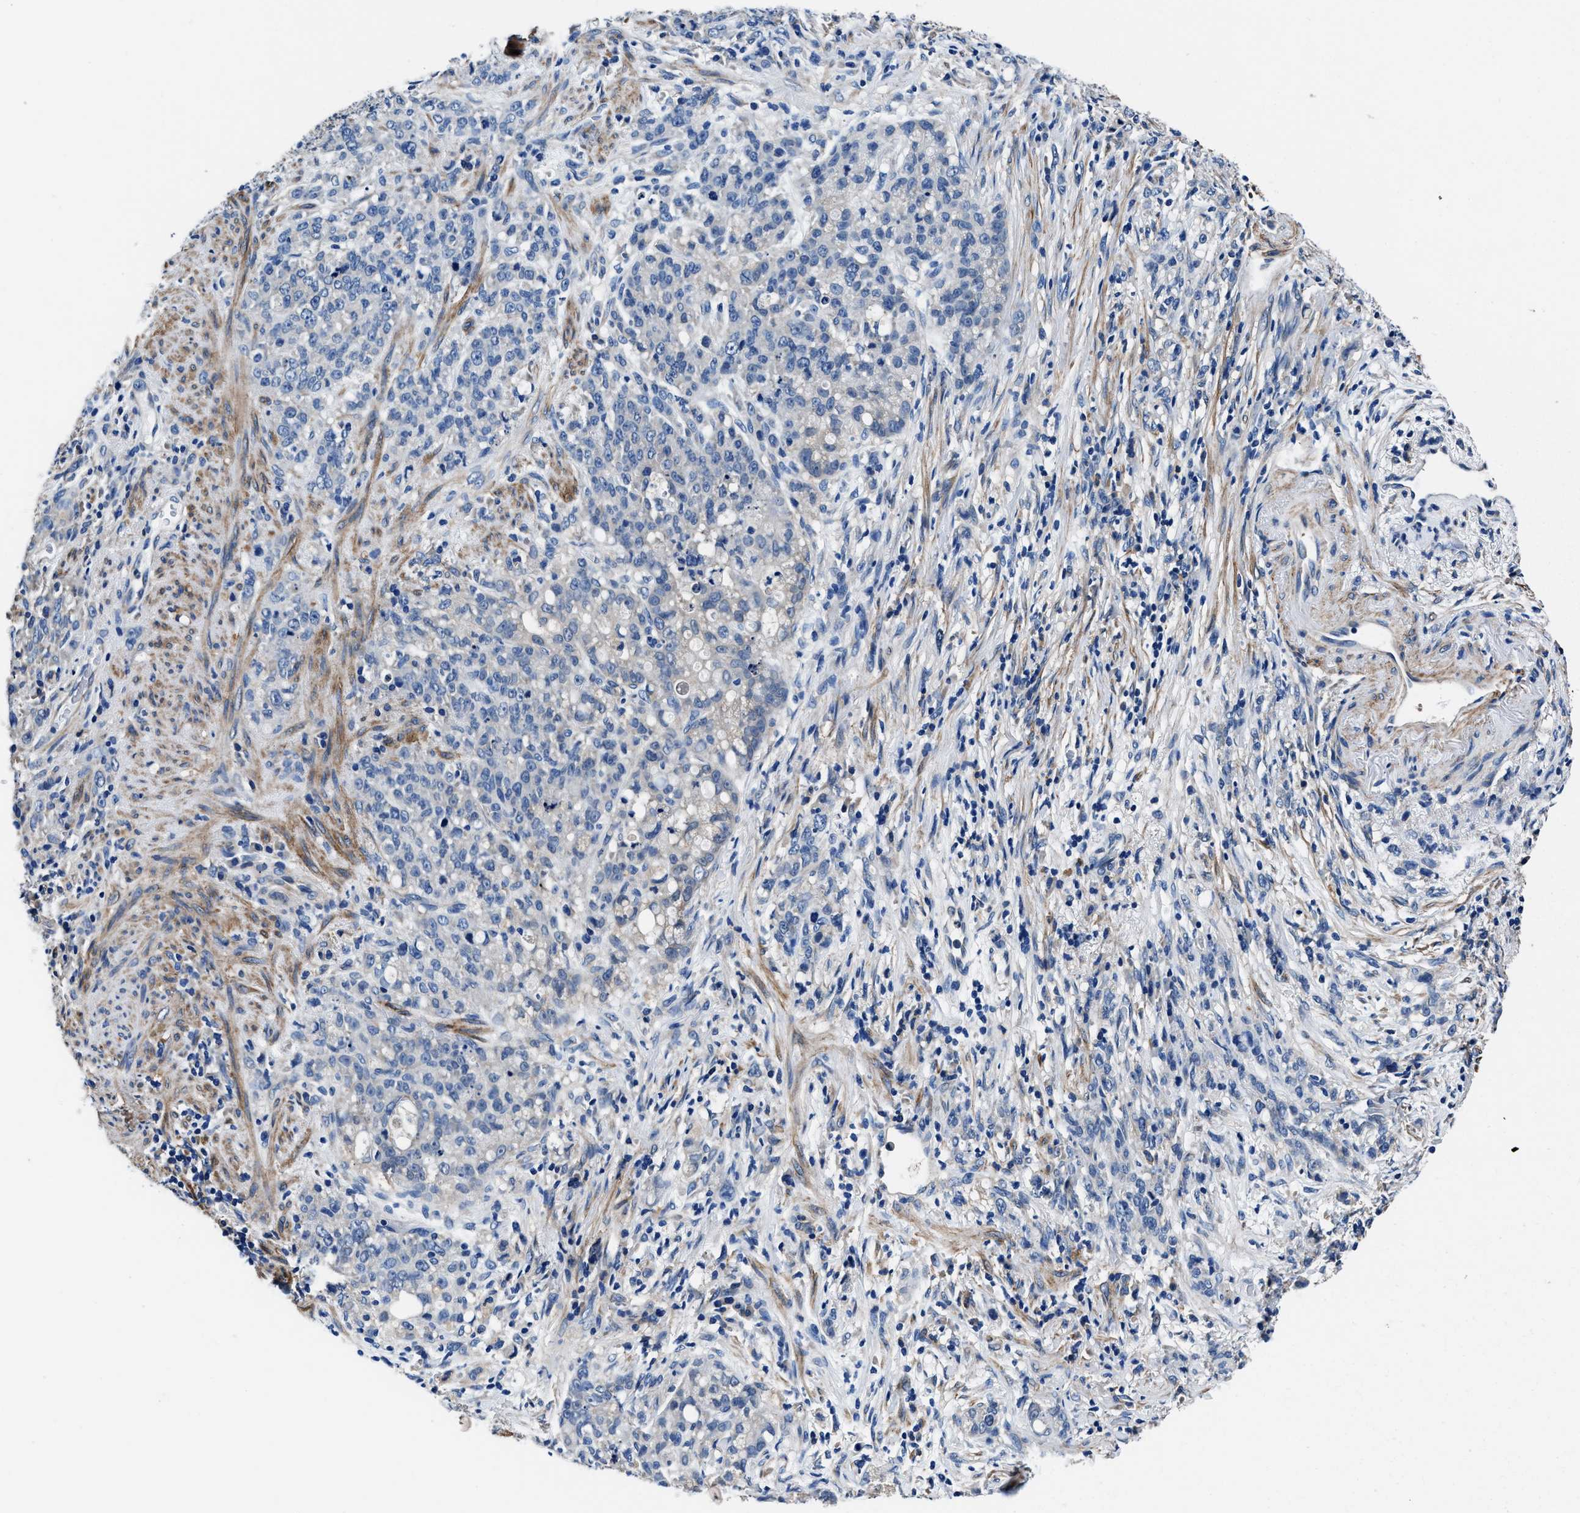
{"staining": {"intensity": "negative", "quantity": "none", "location": "none"}, "tissue": "stomach cancer", "cell_type": "Tumor cells", "image_type": "cancer", "snomed": [{"axis": "morphology", "description": "Adenocarcinoma, NOS"}, {"axis": "topography", "description": "Stomach, lower"}], "caption": "Tumor cells are negative for protein expression in human stomach adenocarcinoma.", "gene": "NEU1", "patient": {"sex": "male", "age": 88}}